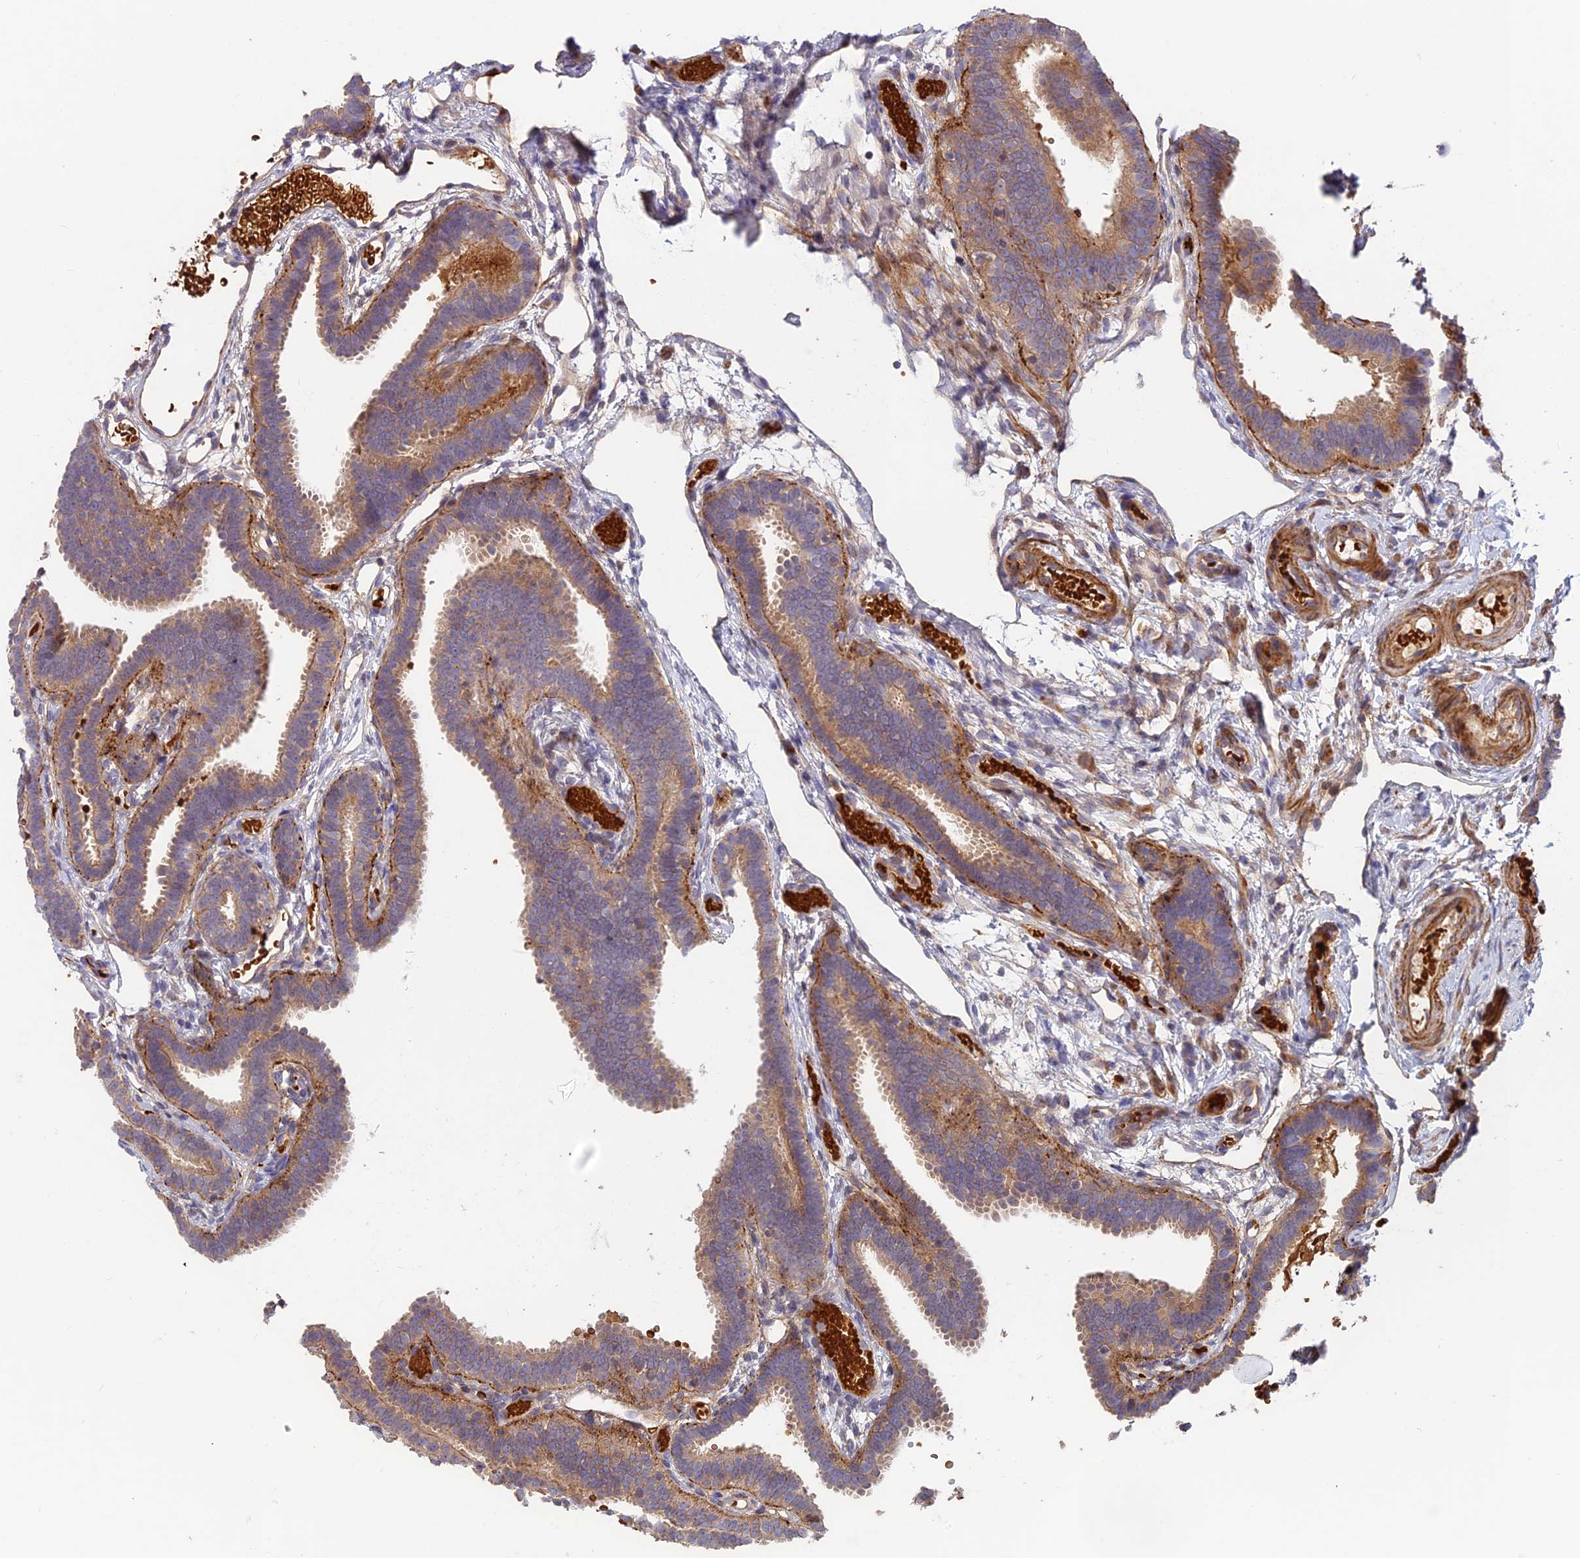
{"staining": {"intensity": "moderate", "quantity": "25%-75%", "location": "cytoplasmic/membranous"}, "tissue": "fallopian tube", "cell_type": "Glandular cells", "image_type": "normal", "snomed": [{"axis": "morphology", "description": "Normal tissue, NOS"}, {"axis": "topography", "description": "Fallopian tube"}], "caption": "Approximately 25%-75% of glandular cells in unremarkable fallopian tube show moderate cytoplasmic/membranous protein positivity as visualized by brown immunohistochemical staining.", "gene": "CPNE7", "patient": {"sex": "female", "age": 37}}